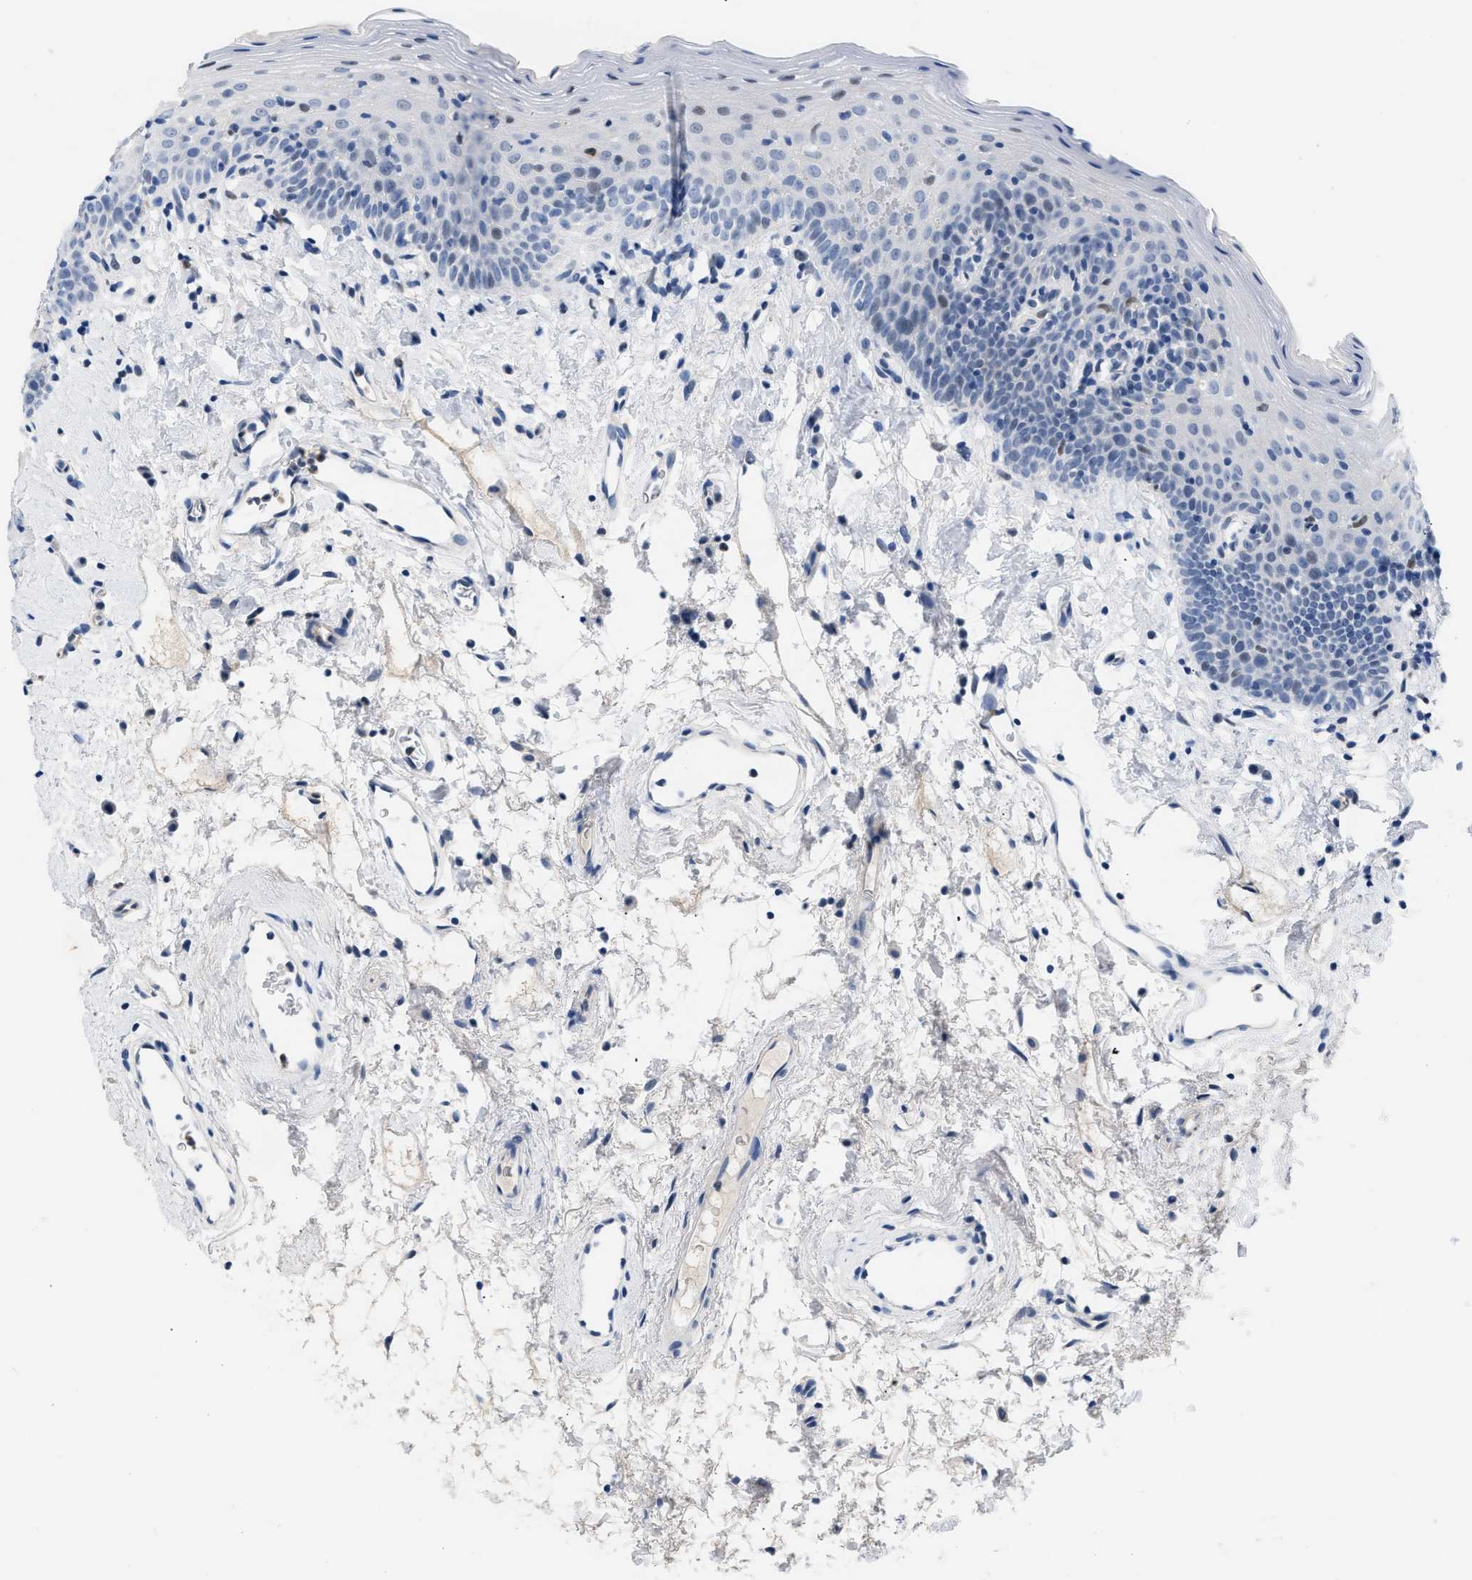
{"staining": {"intensity": "negative", "quantity": "none", "location": "none"}, "tissue": "oral mucosa", "cell_type": "Squamous epithelial cells", "image_type": "normal", "snomed": [{"axis": "morphology", "description": "Normal tissue, NOS"}, {"axis": "topography", "description": "Oral tissue"}], "caption": "Protein analysis of unremarkable oral mucosa demonstrates no significant staining in squamous epithelial cells. Nuclei are stained in blue.", "gene": "BOLL", "patient": {"sex": "male", "age": 66}}